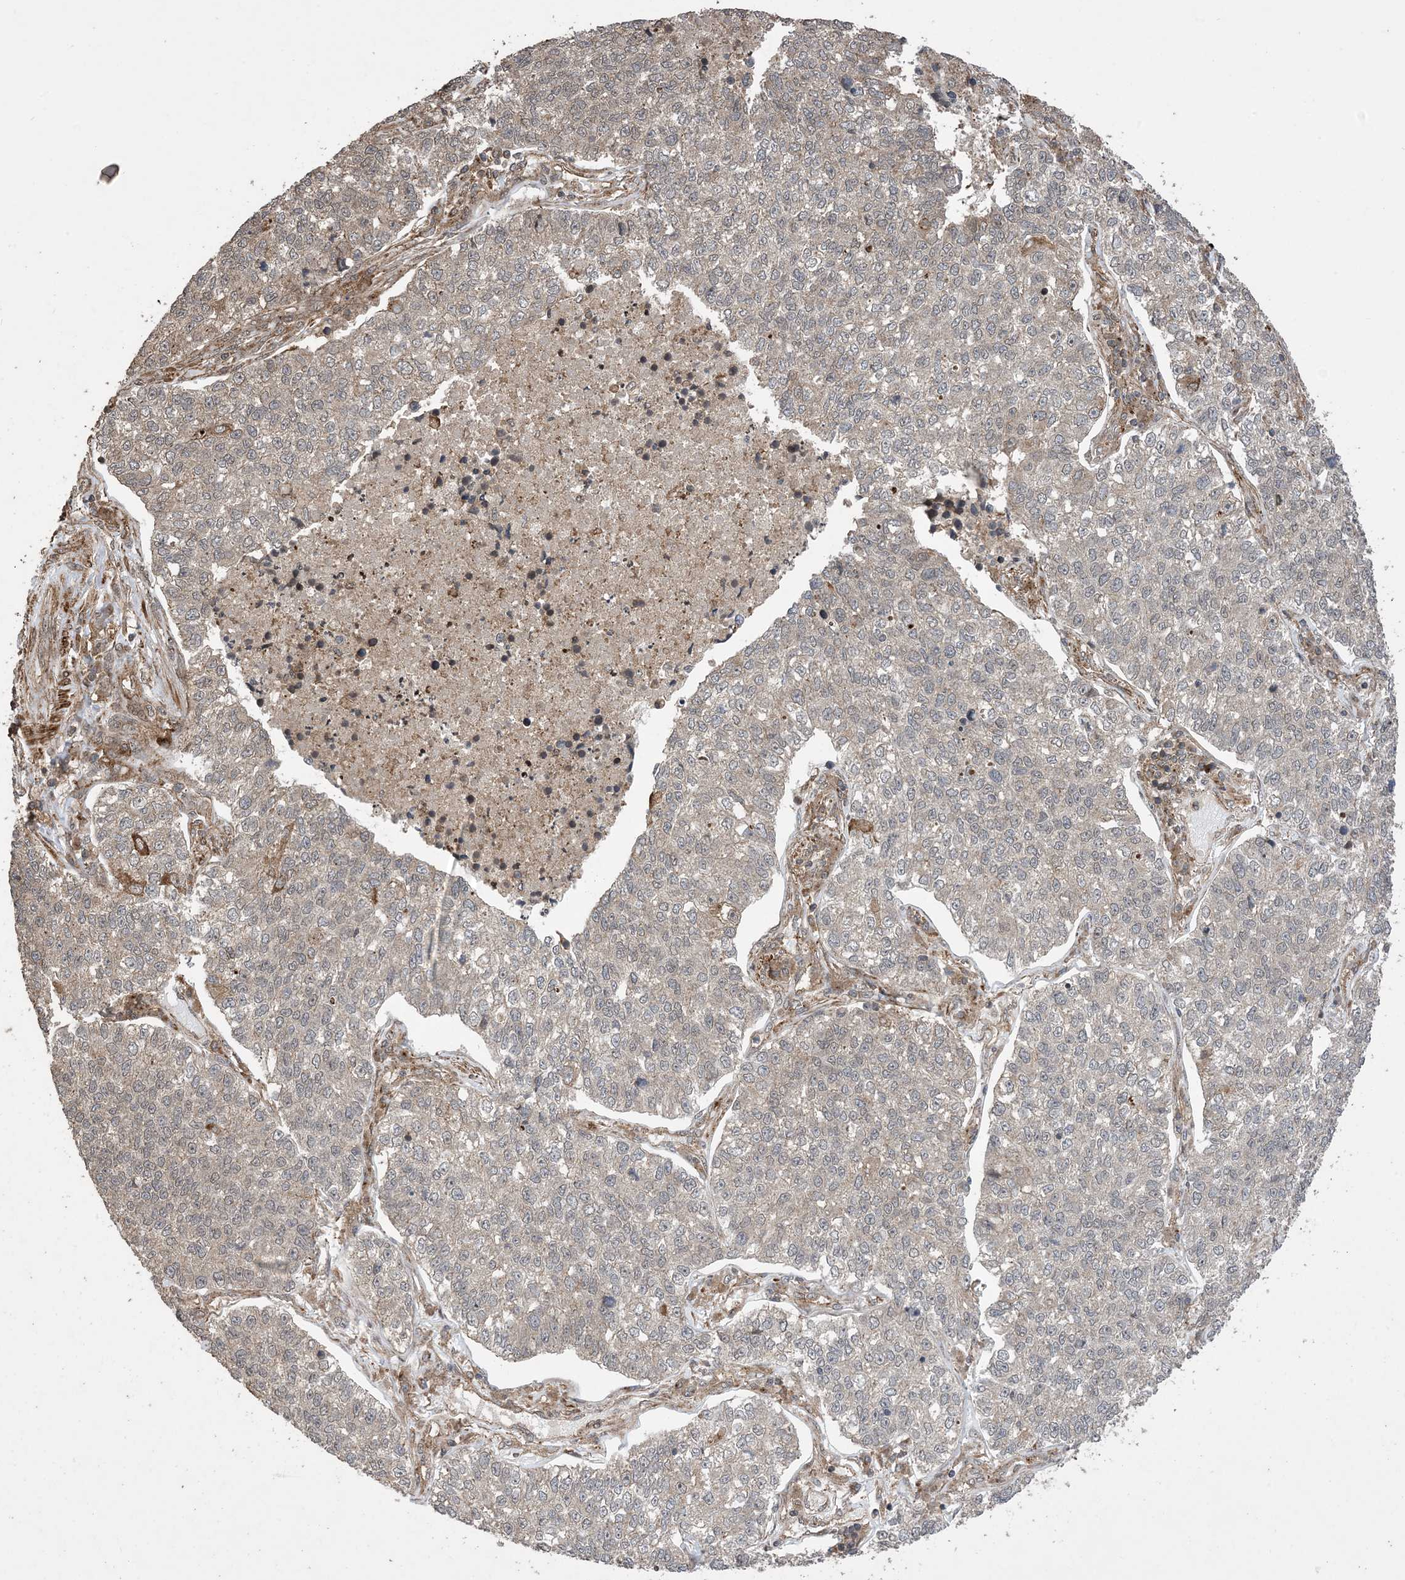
{"staining": {"intensity": "weak", "quantity": "<25%", "location": "cytoplasmic/membranous"}, "tissue": "lung cancer", "cell_type": "Tumor cells", "image_type": "cancer", "snomed": [{"axis": "morphology", "description": "Adenocarcinoma, NOS"}, {"axis": "topography", "description": "Lung"}], "caption": "This is an IHC image of human adenocarcinoma (lung). There is no expression in tumor cells.", "gene": "ZNF511", "patient": {"sex": "male", "age": 49}}